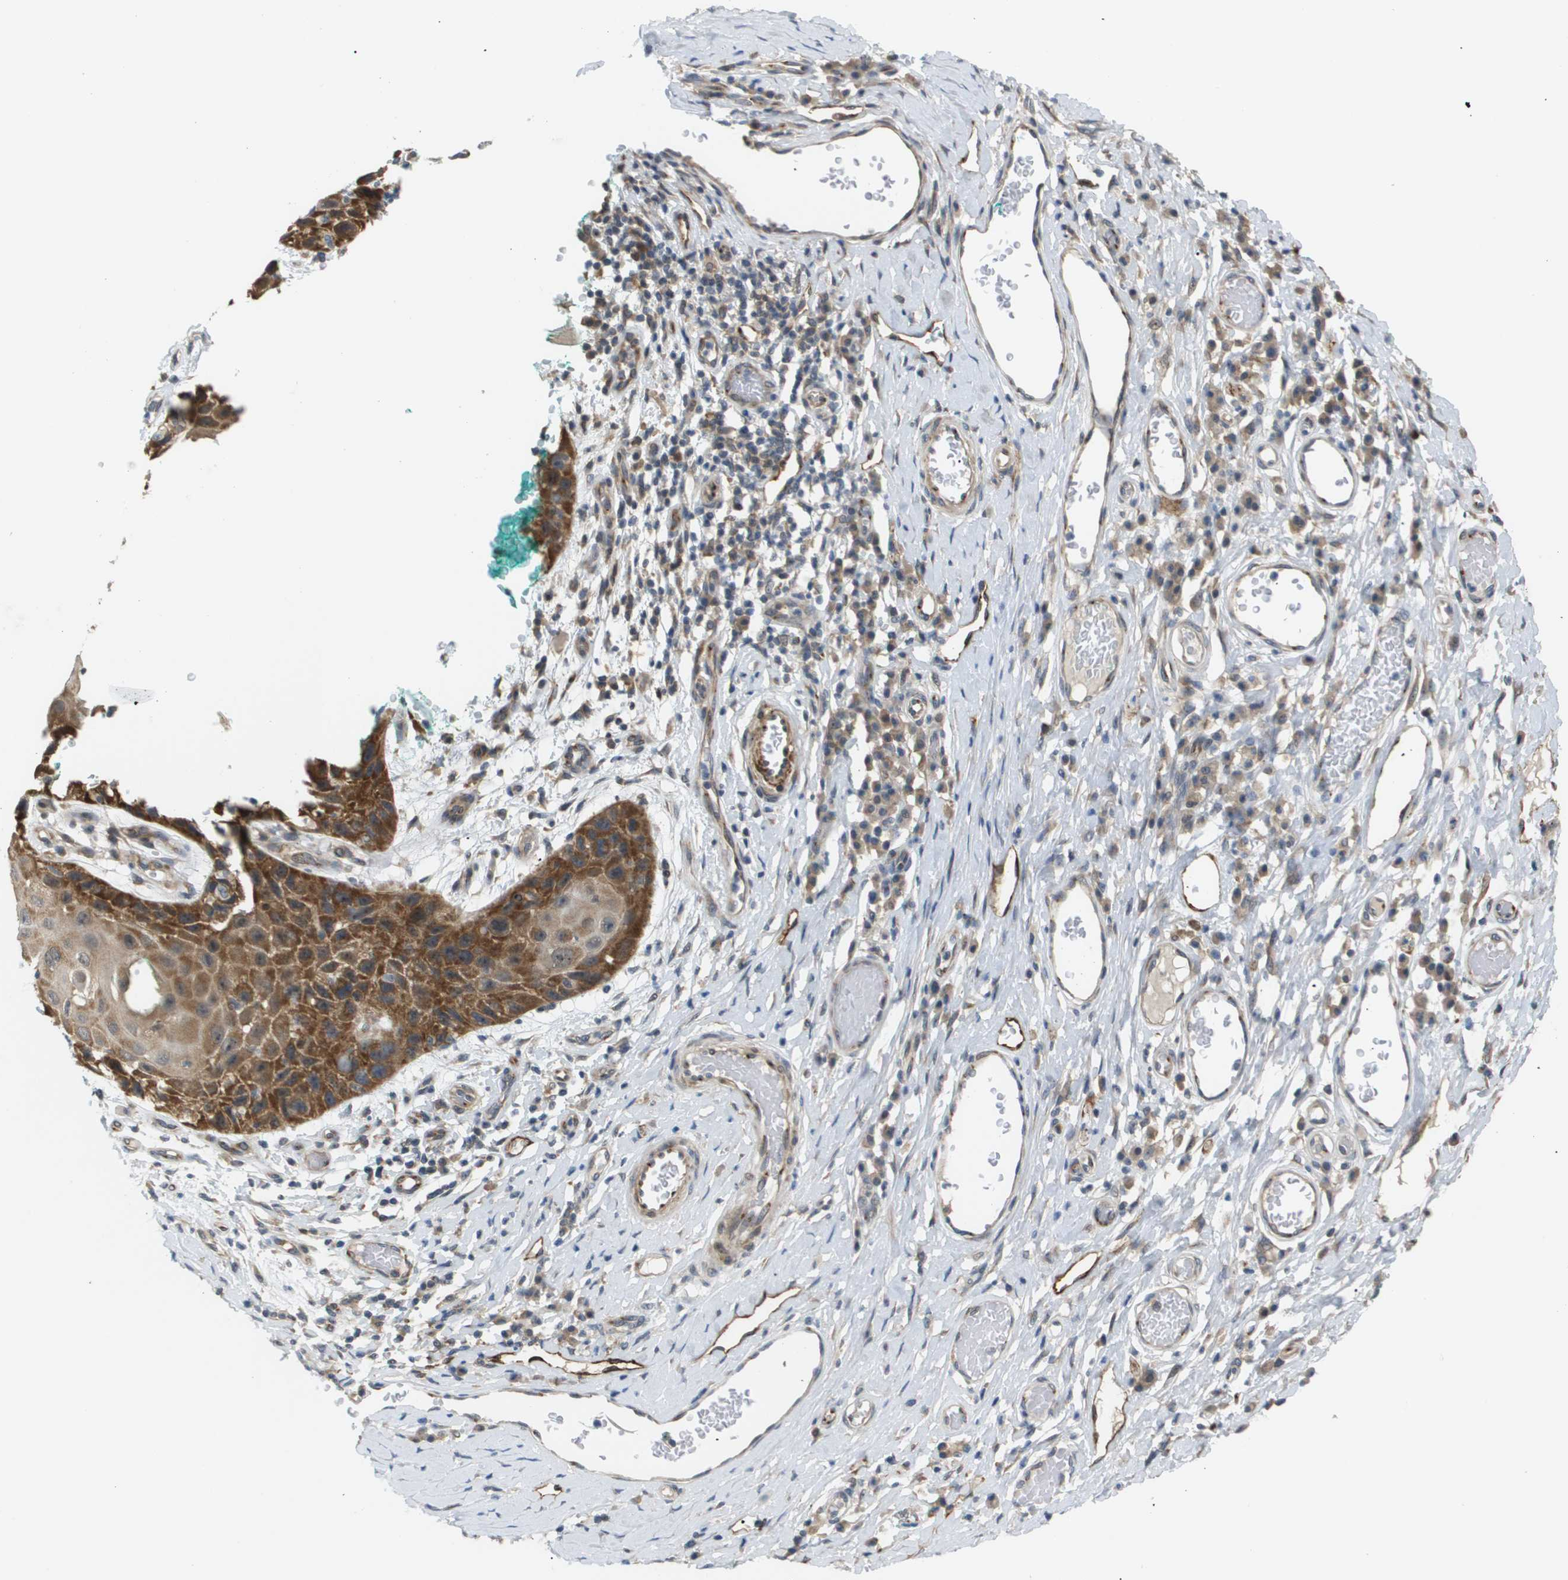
{"staining": {"intensity": "moderate", "quantity": "25%-75%", "location": "cytoplasmic/membranous"}, "tissue": "skin", "cell_type": "Epidermal cells", "image_type": "normal", "snomed": [{"axis": "morphology", "description": "Normal tissue, NOS"}, {"axis": "topography", "description": "Vulva"}], "caption": "Immunohistochemical staining of normal skin demonstrates medium levels of moderate cytoplasmic/membranous staining in about 25%-75% of epidermal cells. The protein is shown in brown color, while the nuclei are stained blue.", "gene": "OTUD5", "patient": {"sex": "female", "age": 73}}